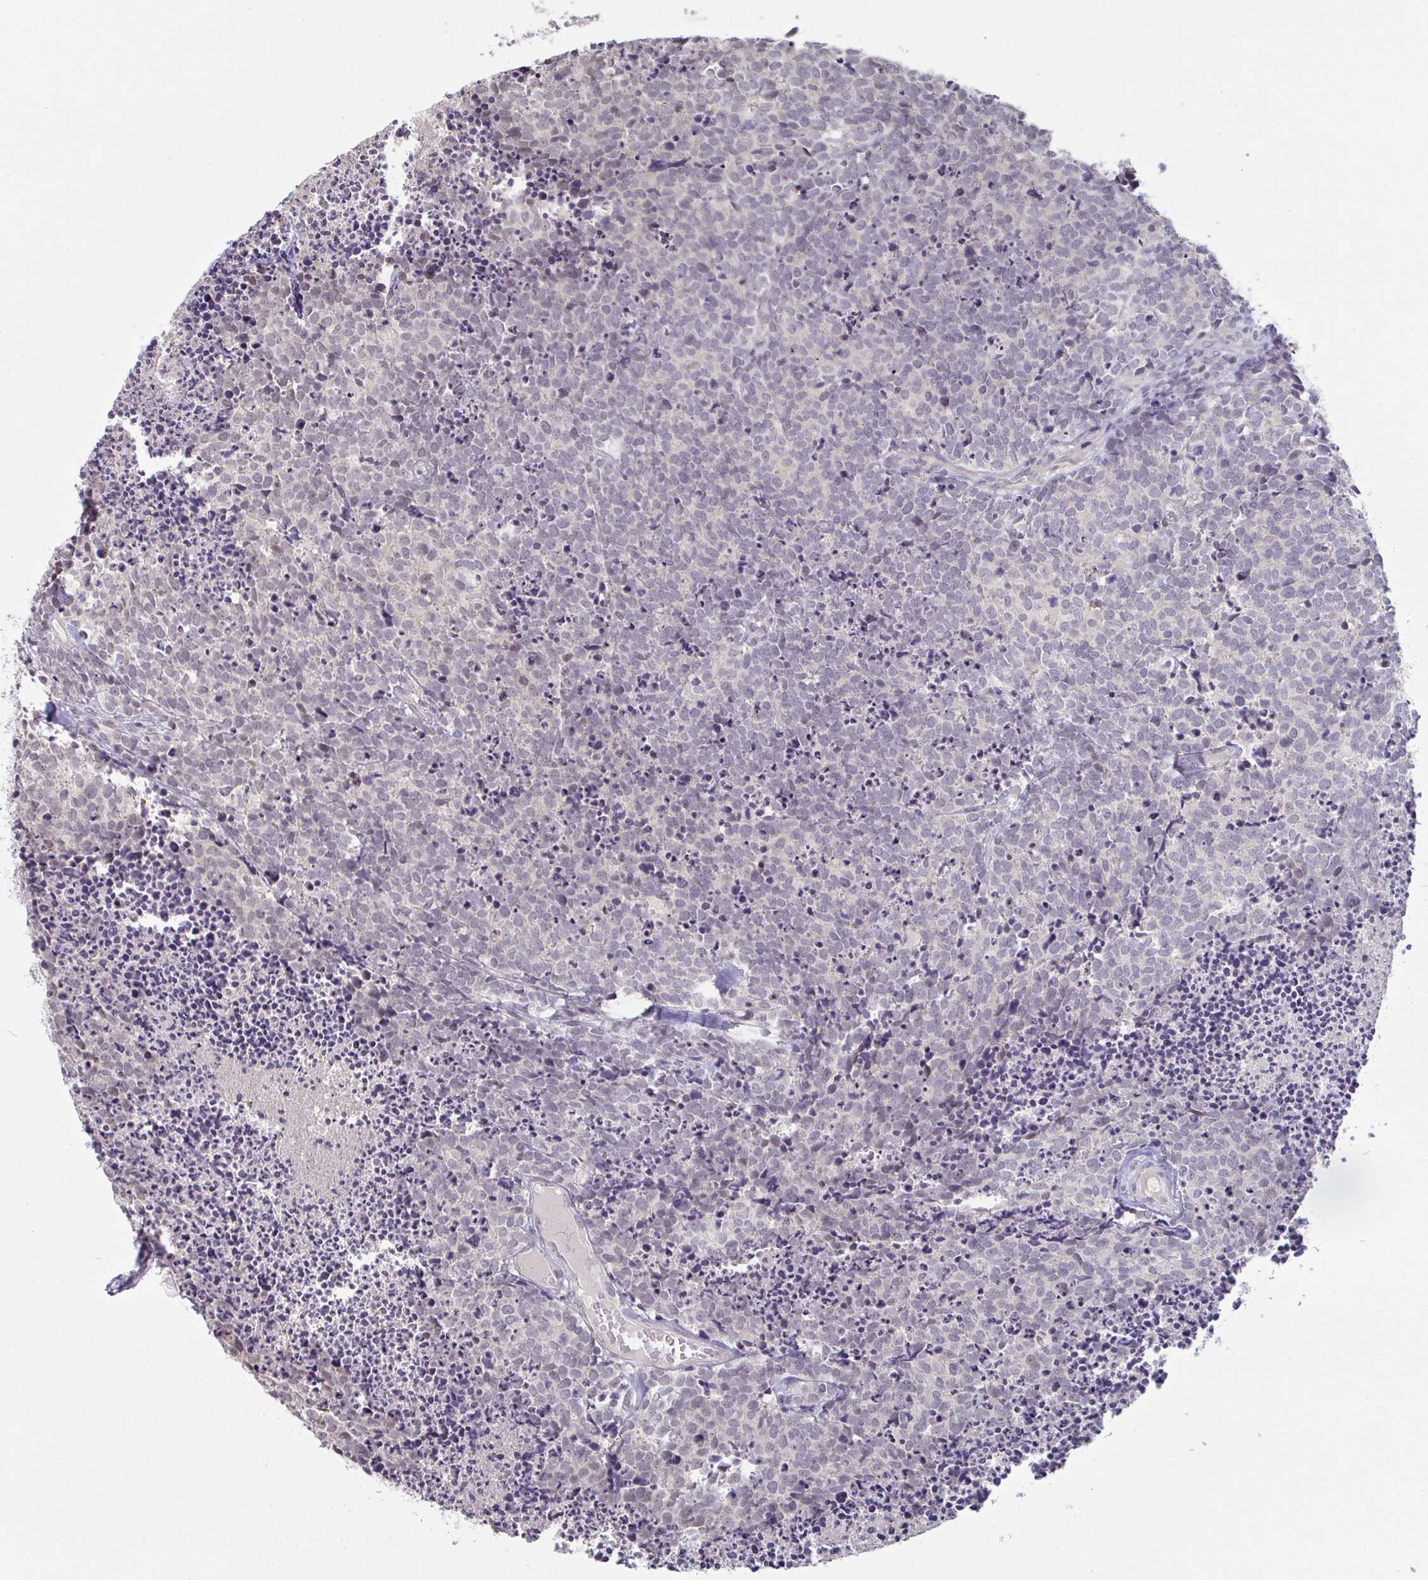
{"staining": {"intensity": "negative", "quantity": "none", "location": "none"}, "tissue": "carcinoid", "cell_type": "Tumor cells", "image_type": "cancer", "snomed": [{"axis": "morphology", "description": "Carcinoid, malignant, NOS"}, {"axis": "topography", "description": "Skin"}], "caption": "This is an immunohistochemistry image of carcinoid. There is no staining in tumor cells.", "gene": "ZNF214", "patient": {"sex": "female", "age": 79}}